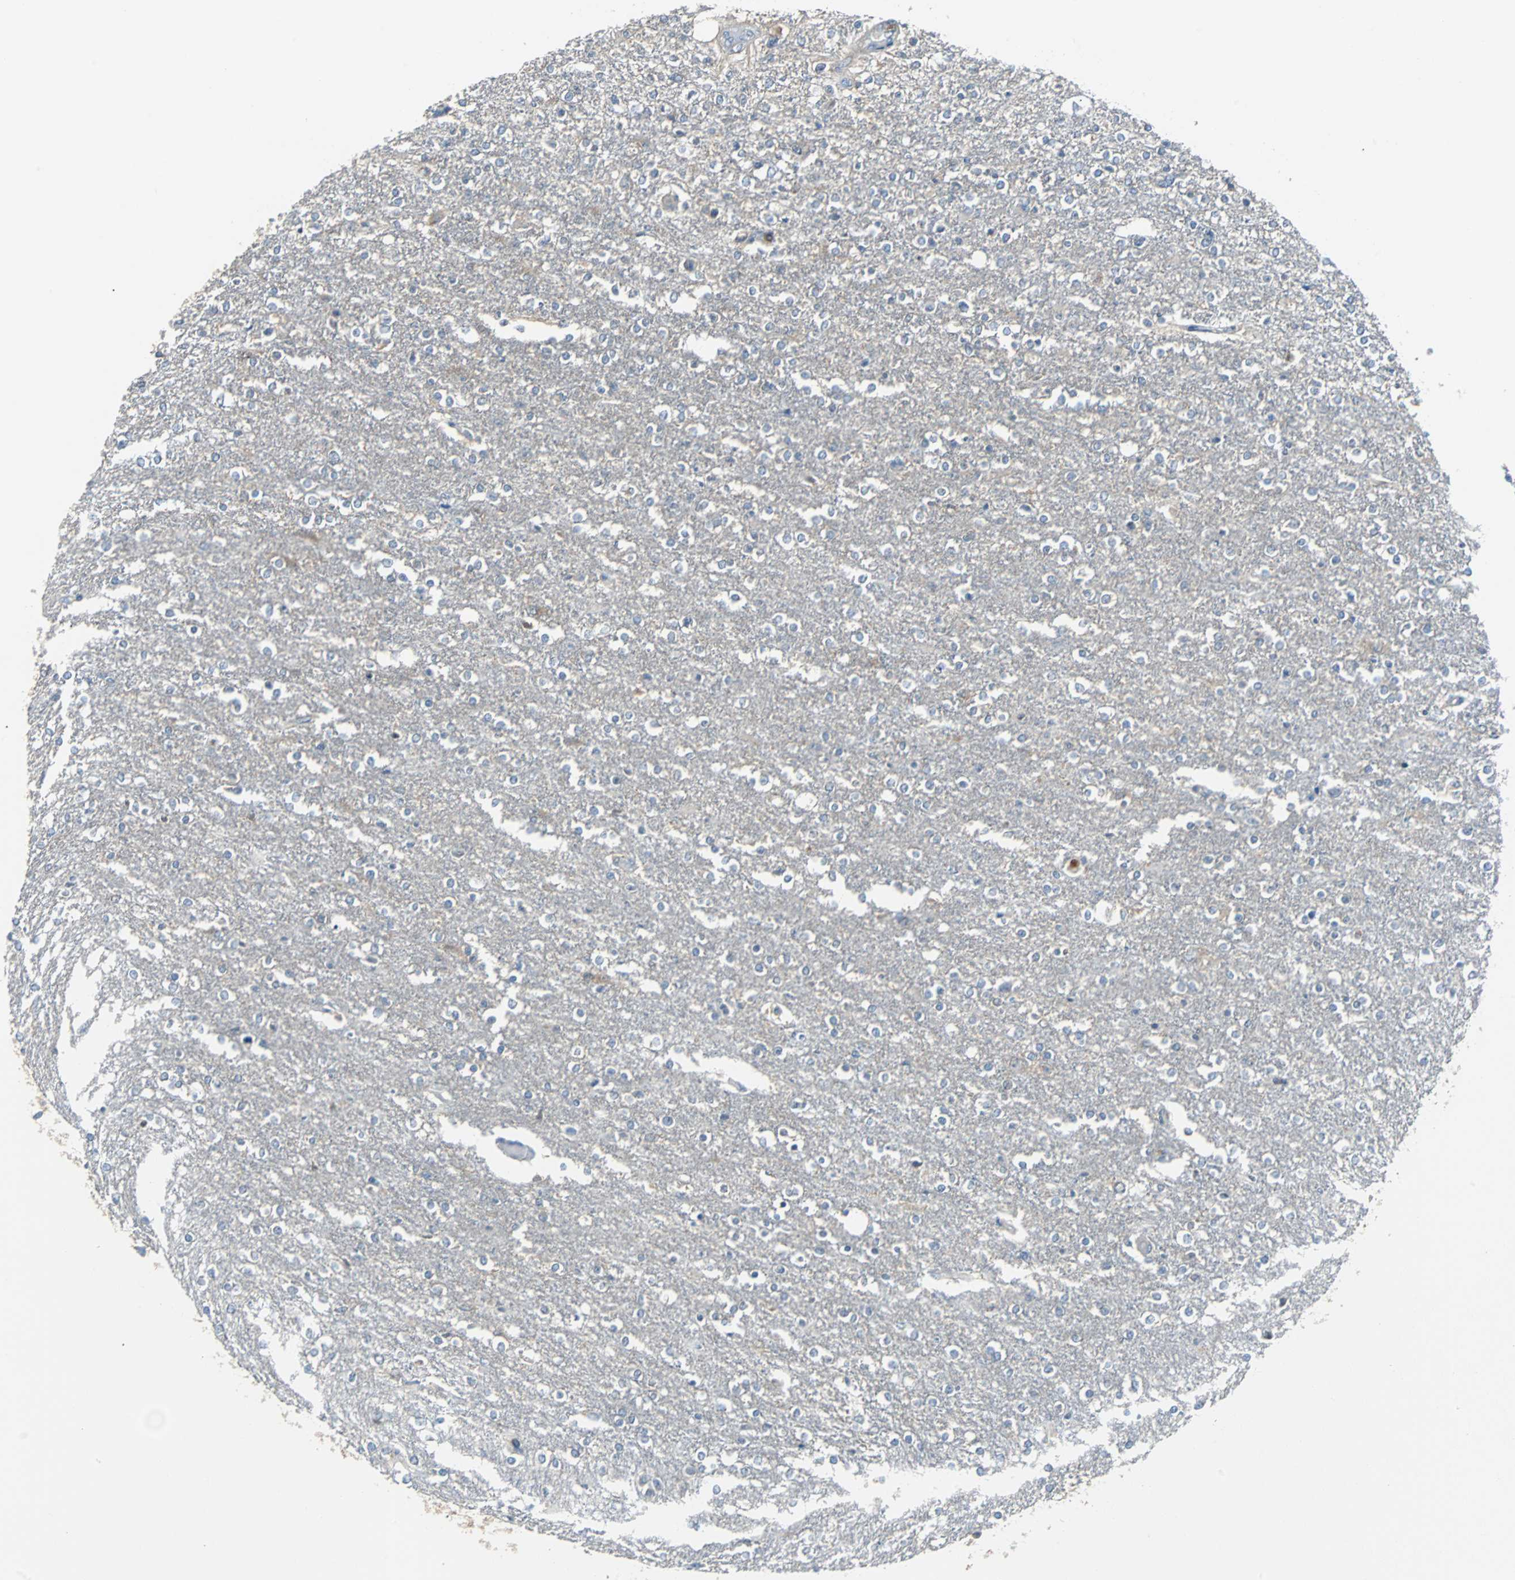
{"staining": {"intensity": "negative", "quantity": "none", "location": "none"}, "tissue": "glioma", "cell_type": "Tumor cells", "image_type": "cancer", "snomed": [{"axis": "morphology", "description": "Glioma, malignant, High grade"}, {"axis": "topography", "description": "Cerebral cortex"}], "caption": "Tumor cells show no significant protein positivity in glioma.", "gene": "TSC22D4", "patient": {"sex": "male", "age": 76}}